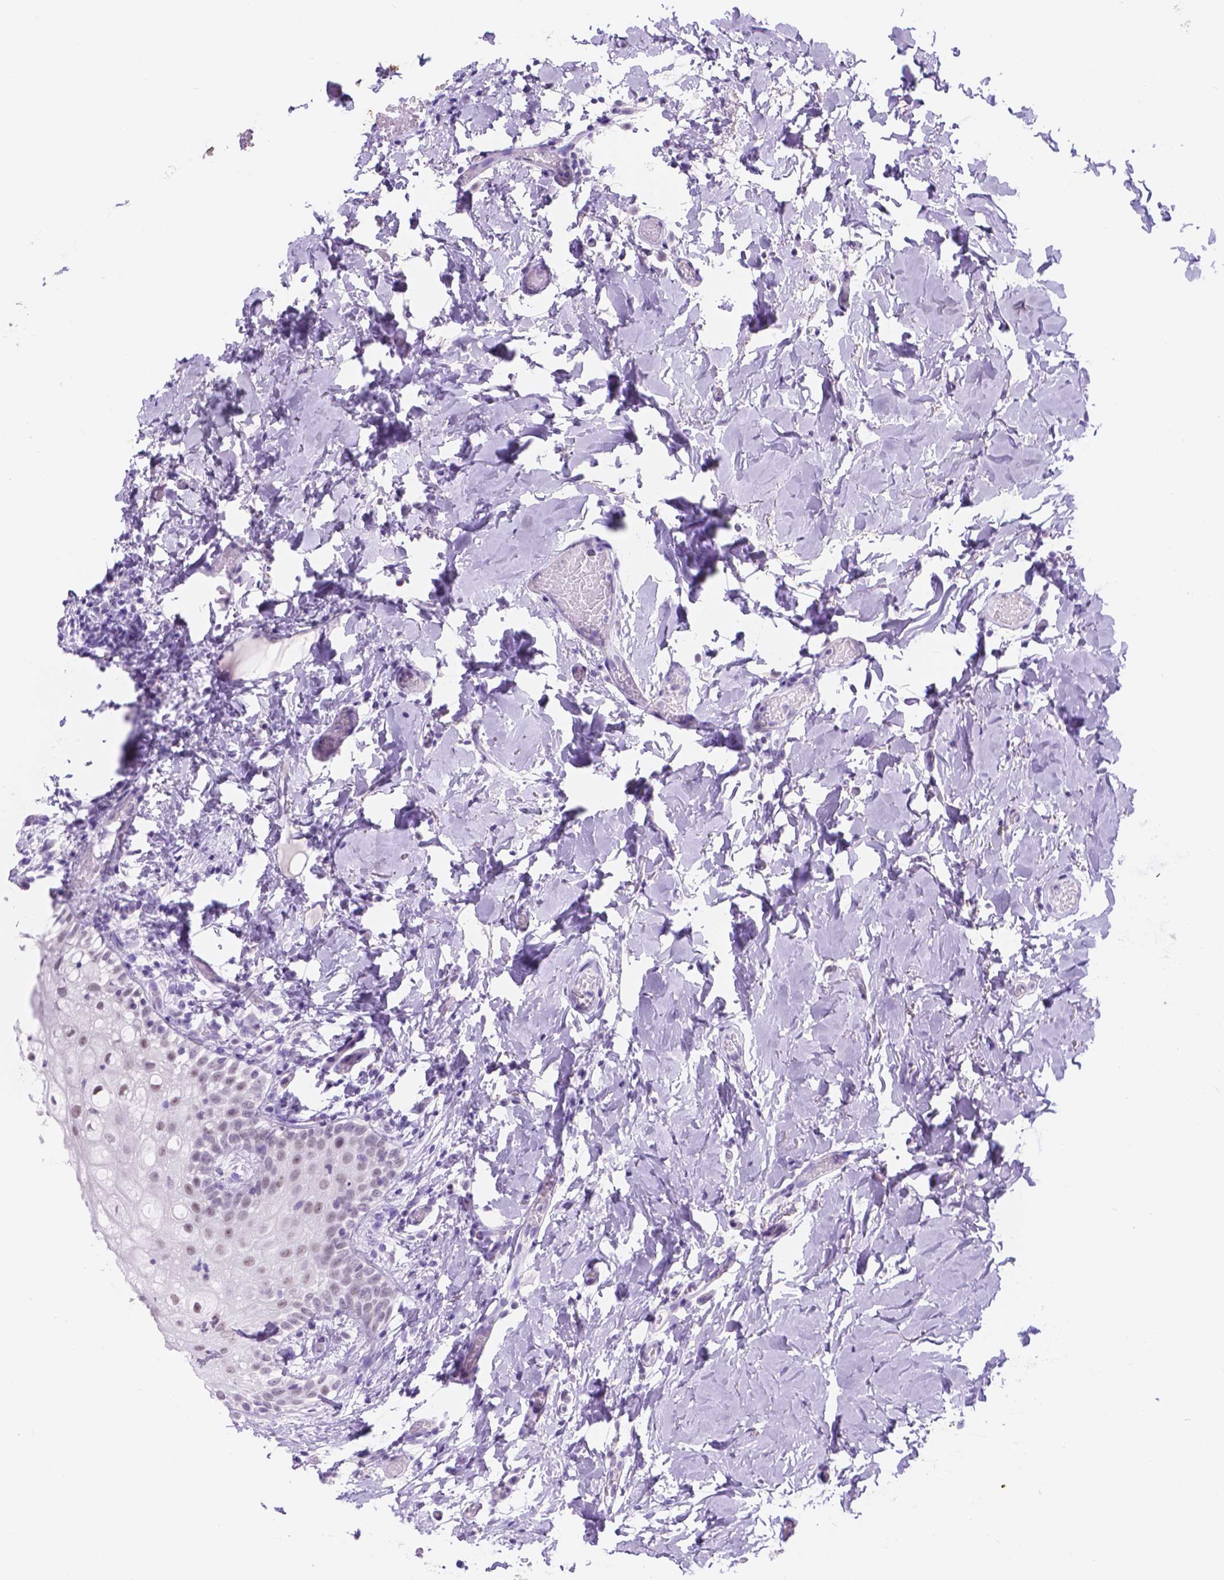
{"staining": {"intensity": "negative", "quantity": "none", "location": "none"}, "tissue": "oral mucosa", "cell_type": "Squamous epithelial cells", "image_type": "normal", "snomed": [{"axis": "morphology", "description": "Normal tissue, NOS"}, {"axis": "topography", "description": "Oral tissue"}], "caption": "Human oral mucosa stained for a protein using immunohistochemistry (IHC) demonstrates no positivity in squamous epithelial cells.", "gene": "DCC", "patient": {"sex": "female", "age": 83}}